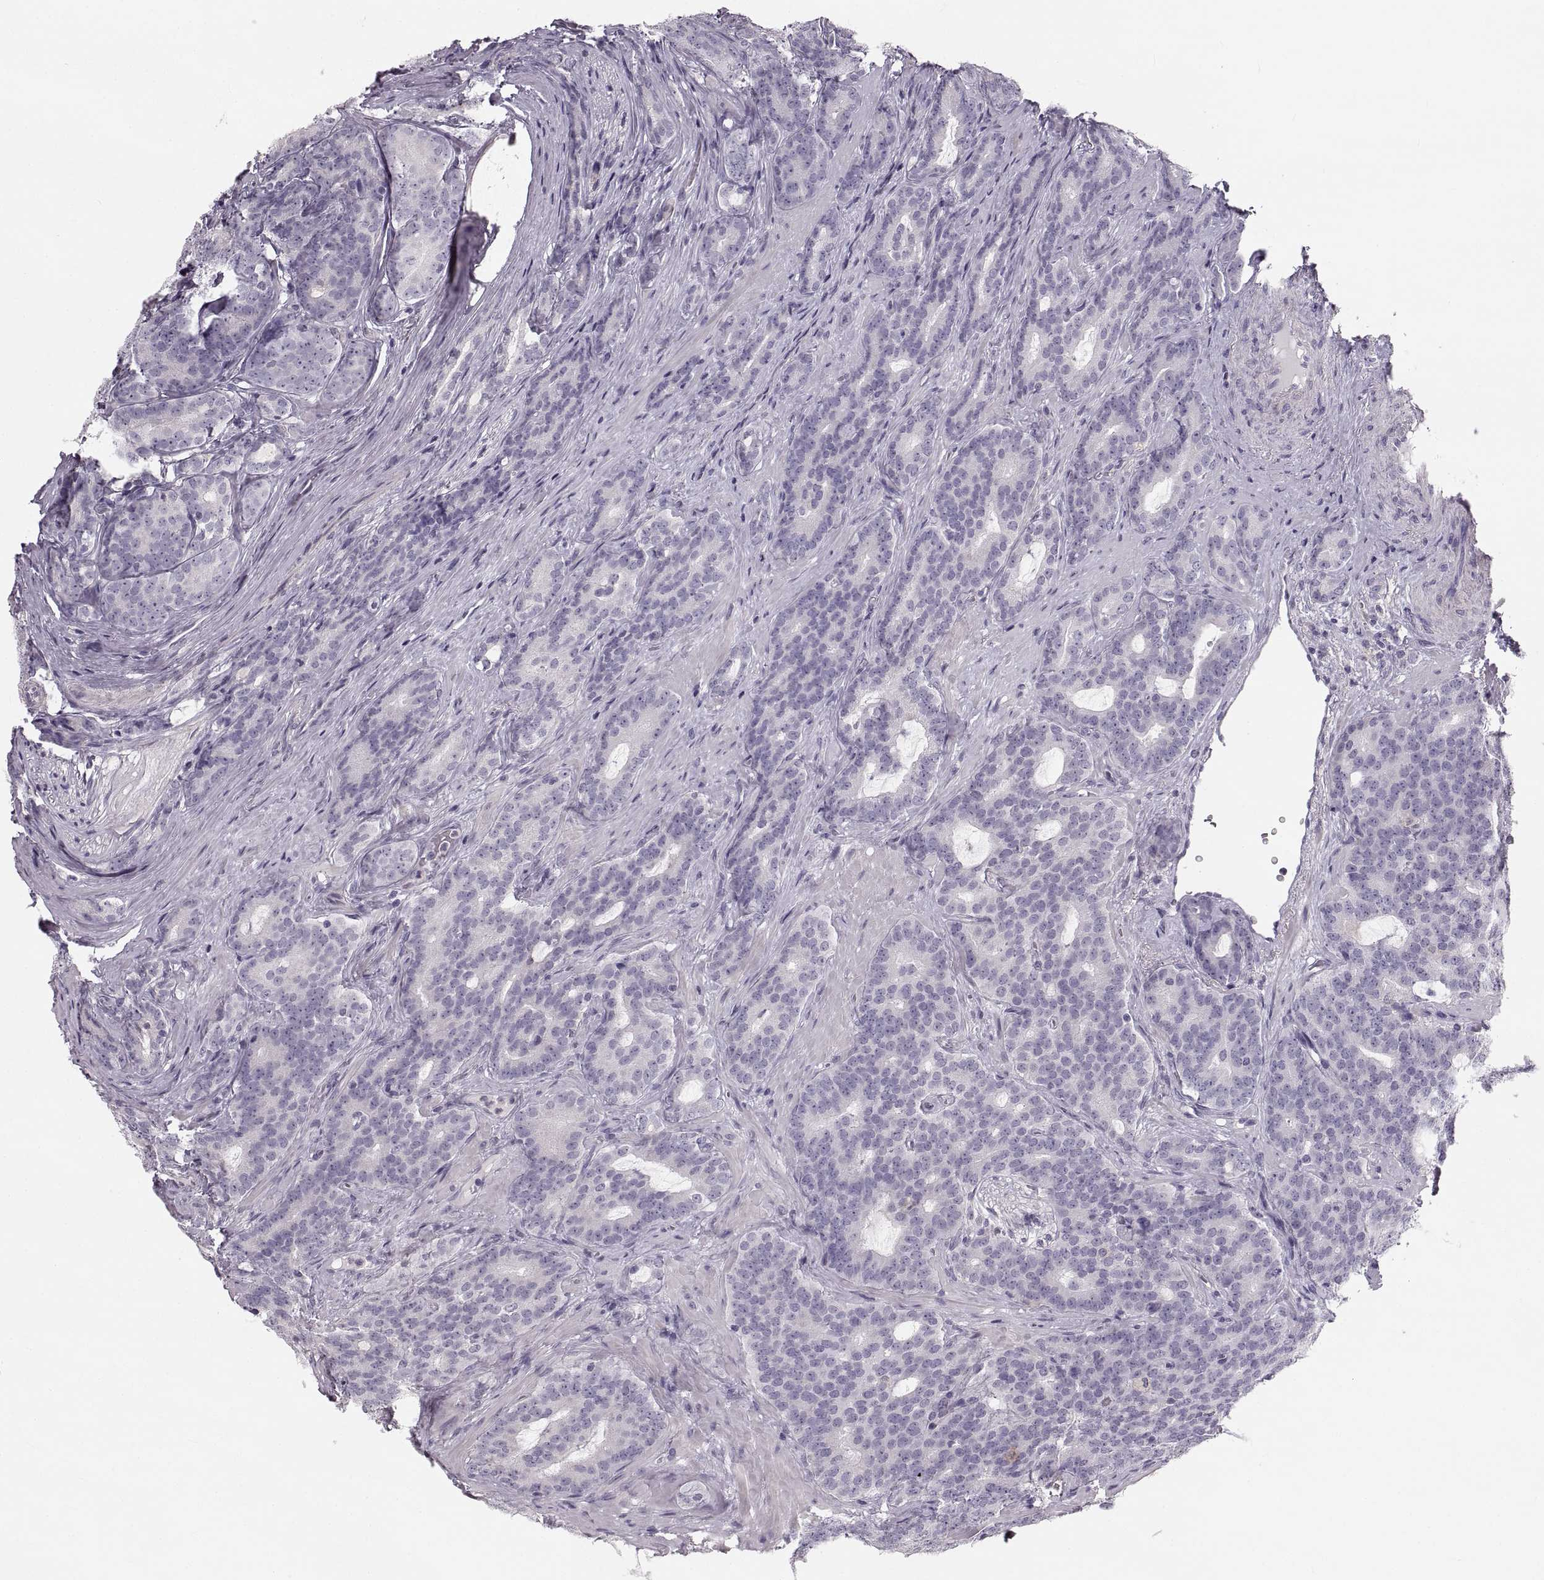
{"staining": {"intensity": "negative", "quantity": "none", "location": "none"}, "tissue": "prostate cancer", "cell_type": "Tumor cells", "image_type": "cancer", "snomed": [{"axis": "morphology", "description": "Adenocarcinoma, NOS"}, {"axis": "topography", "description": "Prostate"}], "caption": "A histopathology image of prostate cancer (adenocarcinoma) stained for a protein reveals no brown staining in tumor cells.", "gene": "RUNDC3A", "patient": {"sex": "male", "age": 71}}